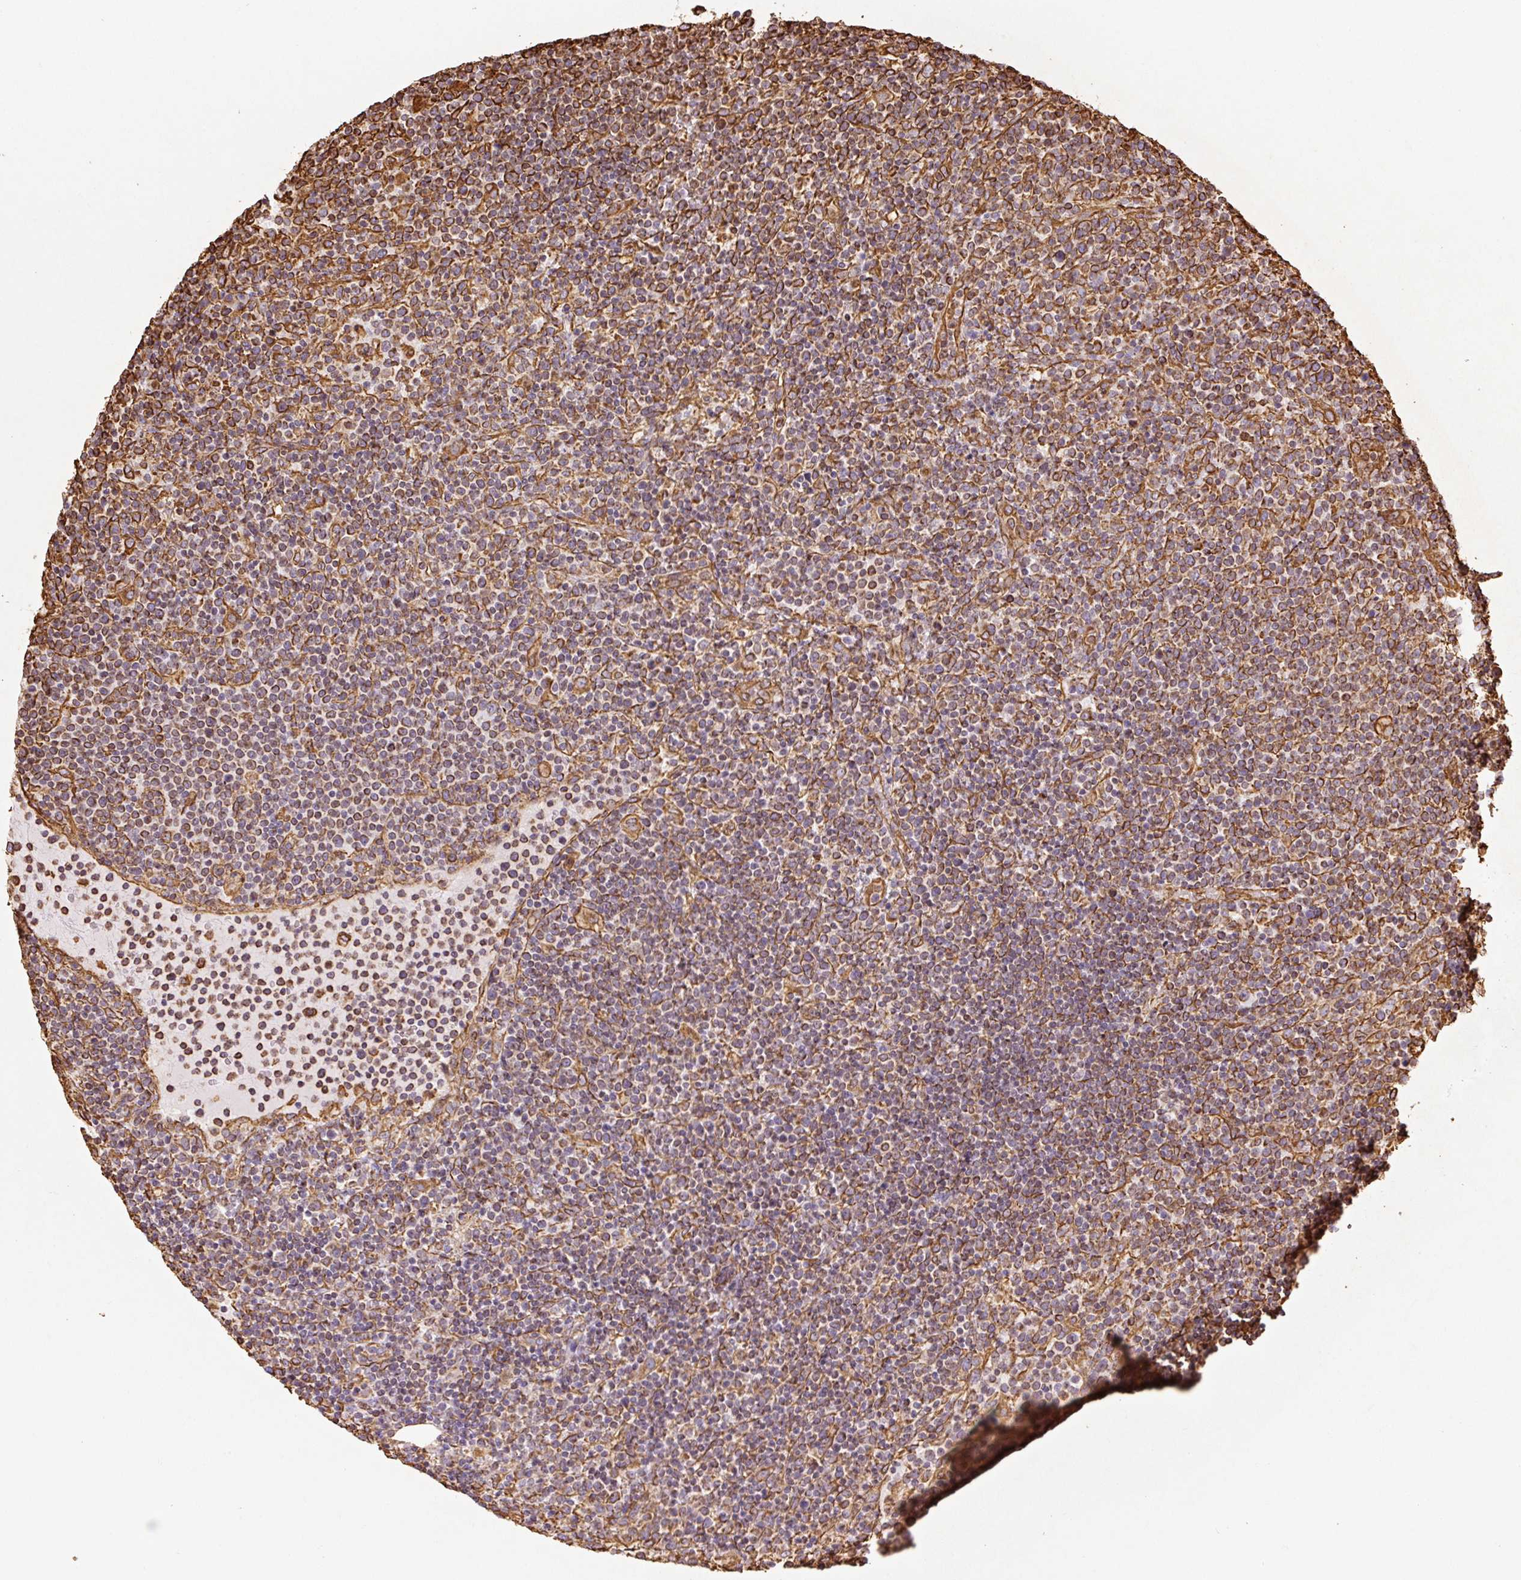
{"staining": {"intensity": "moderate", "quantity": "25%-75%", "location": "cytoplasmic/membranous"}, "tissue": "lymphoma", "cell_type": "Tumor cells", "image_type": "cancer", "snomed": [{"axis": "morphology", "description": "Malignant lymphoma, non-Hodgkin's type, High grade"}, {"axis": "topography", "description": "Lymph node"}], "caption": "Immunohistochemistry micrograph of neoplastic tissue: malignant lymphoma, non-Hodgkin's type (high-grade) stained using immunohistochemistry (IHC) reveals medium levels of moderate protein expression localized specifically in the cytoplasmic/membranous of tumor cells, appearing as a cytoplasmic/membranous brown color.", "gene": "VIM", "patient": {"sex": "male", "age": 61}}